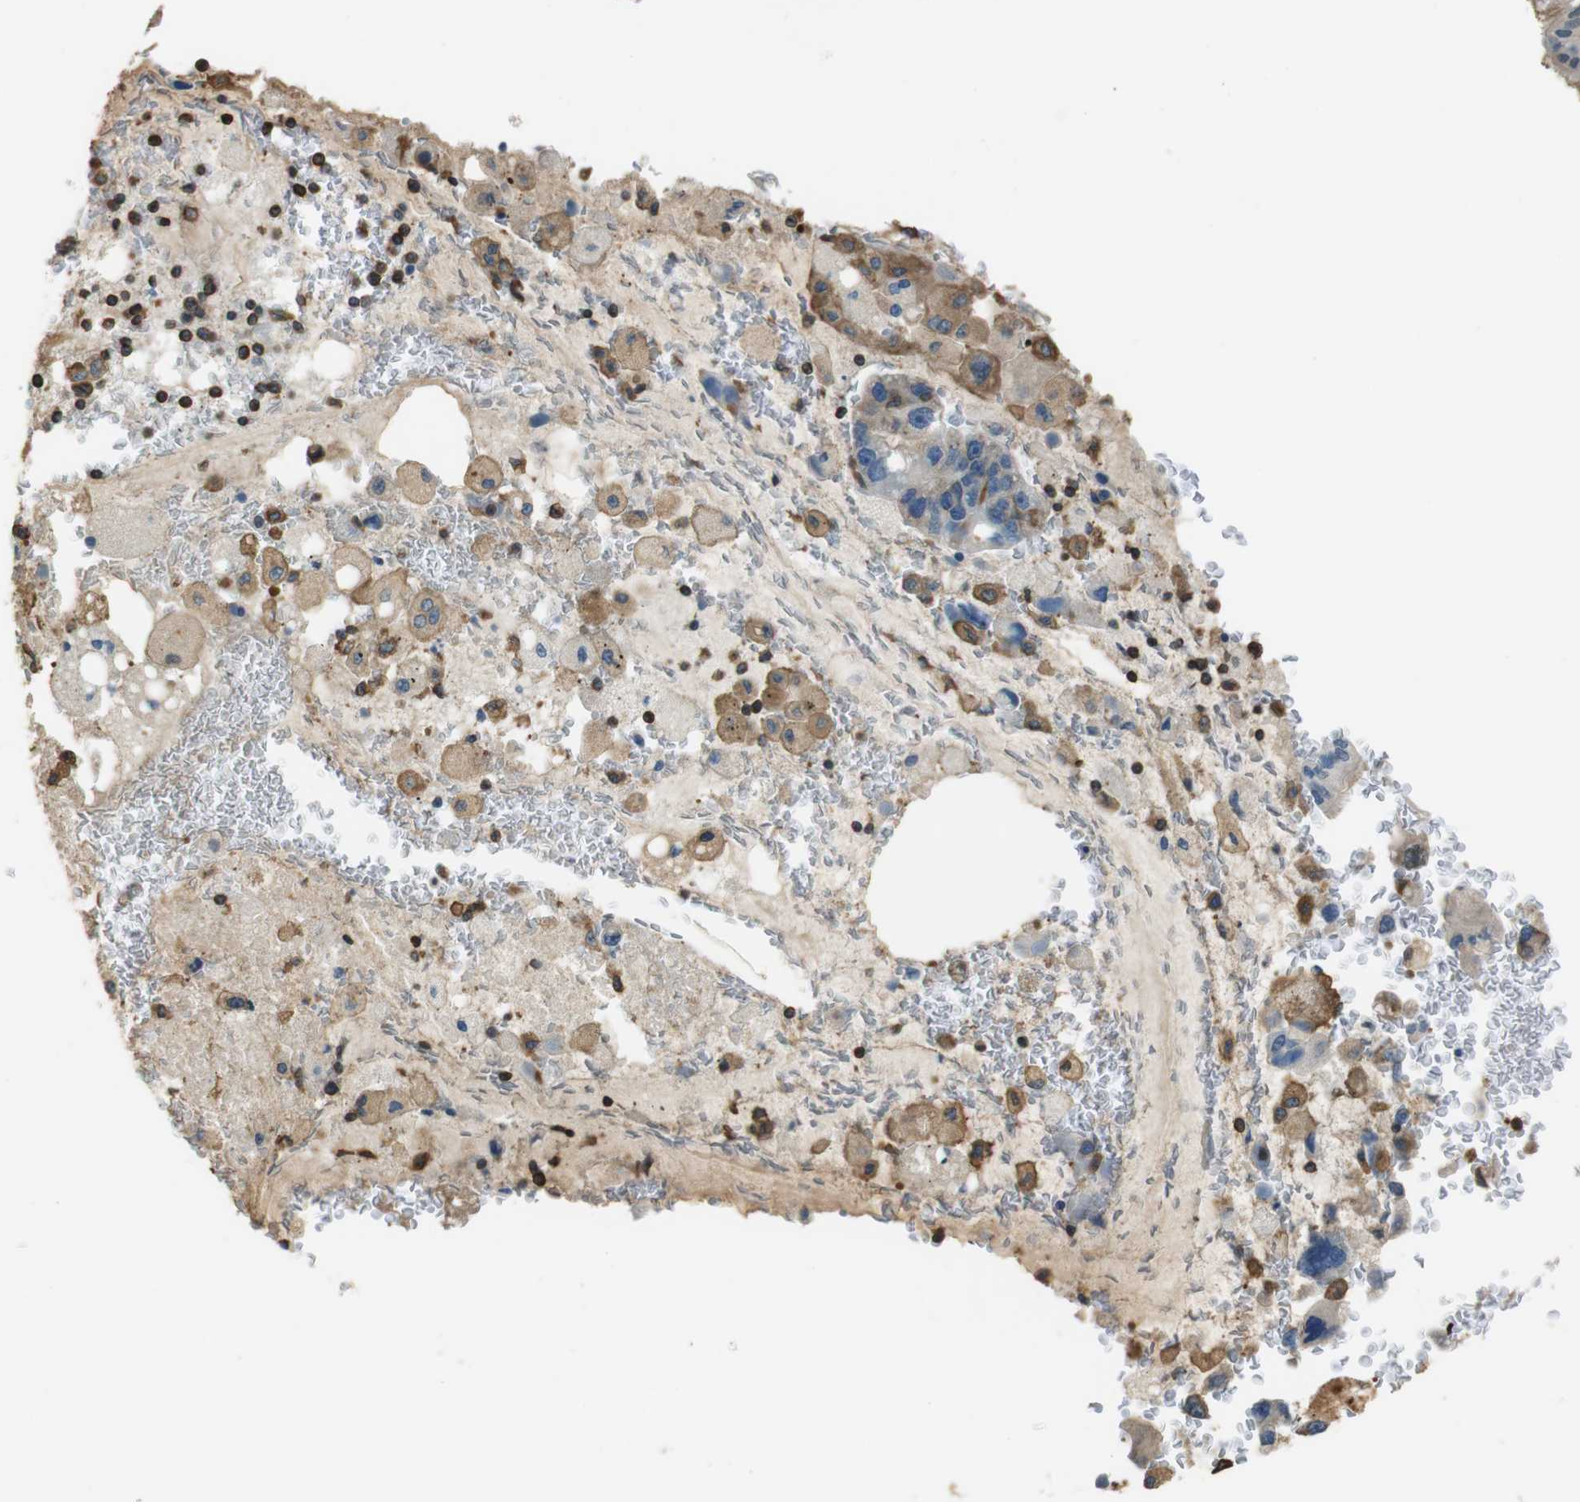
{"staining": {"intensity": "weak", "quantity": ">75%", "location": "cytoplasmic/membranous"}, "tissue": "bronchus", "cell_type": "Respiratory epithelial cells", "image_type": "normal", "snomed": [{"axis": "morphology", "description": "Normal tissue, NOS"}, {"axis": "morphology", "description": "Adenocarcinoma, NOS"}, {"axis": "morphology", "description": "Adenocarcinoma, metastatic, NOS"}, {"axis": "topography", "description": "Lymph node"}, {"axis": "topography", "description": "Bronchus"}, {"axis": "topography", "description": "Lung"}], "caption": "The image demonstrates staining of benign bronchus, revealing weak cytoplasmic/membranous protein staining (brown color) within respiratory epithelial cells.", "gene": "FCAR", "patient": {"sex": "female", "age": 54}}